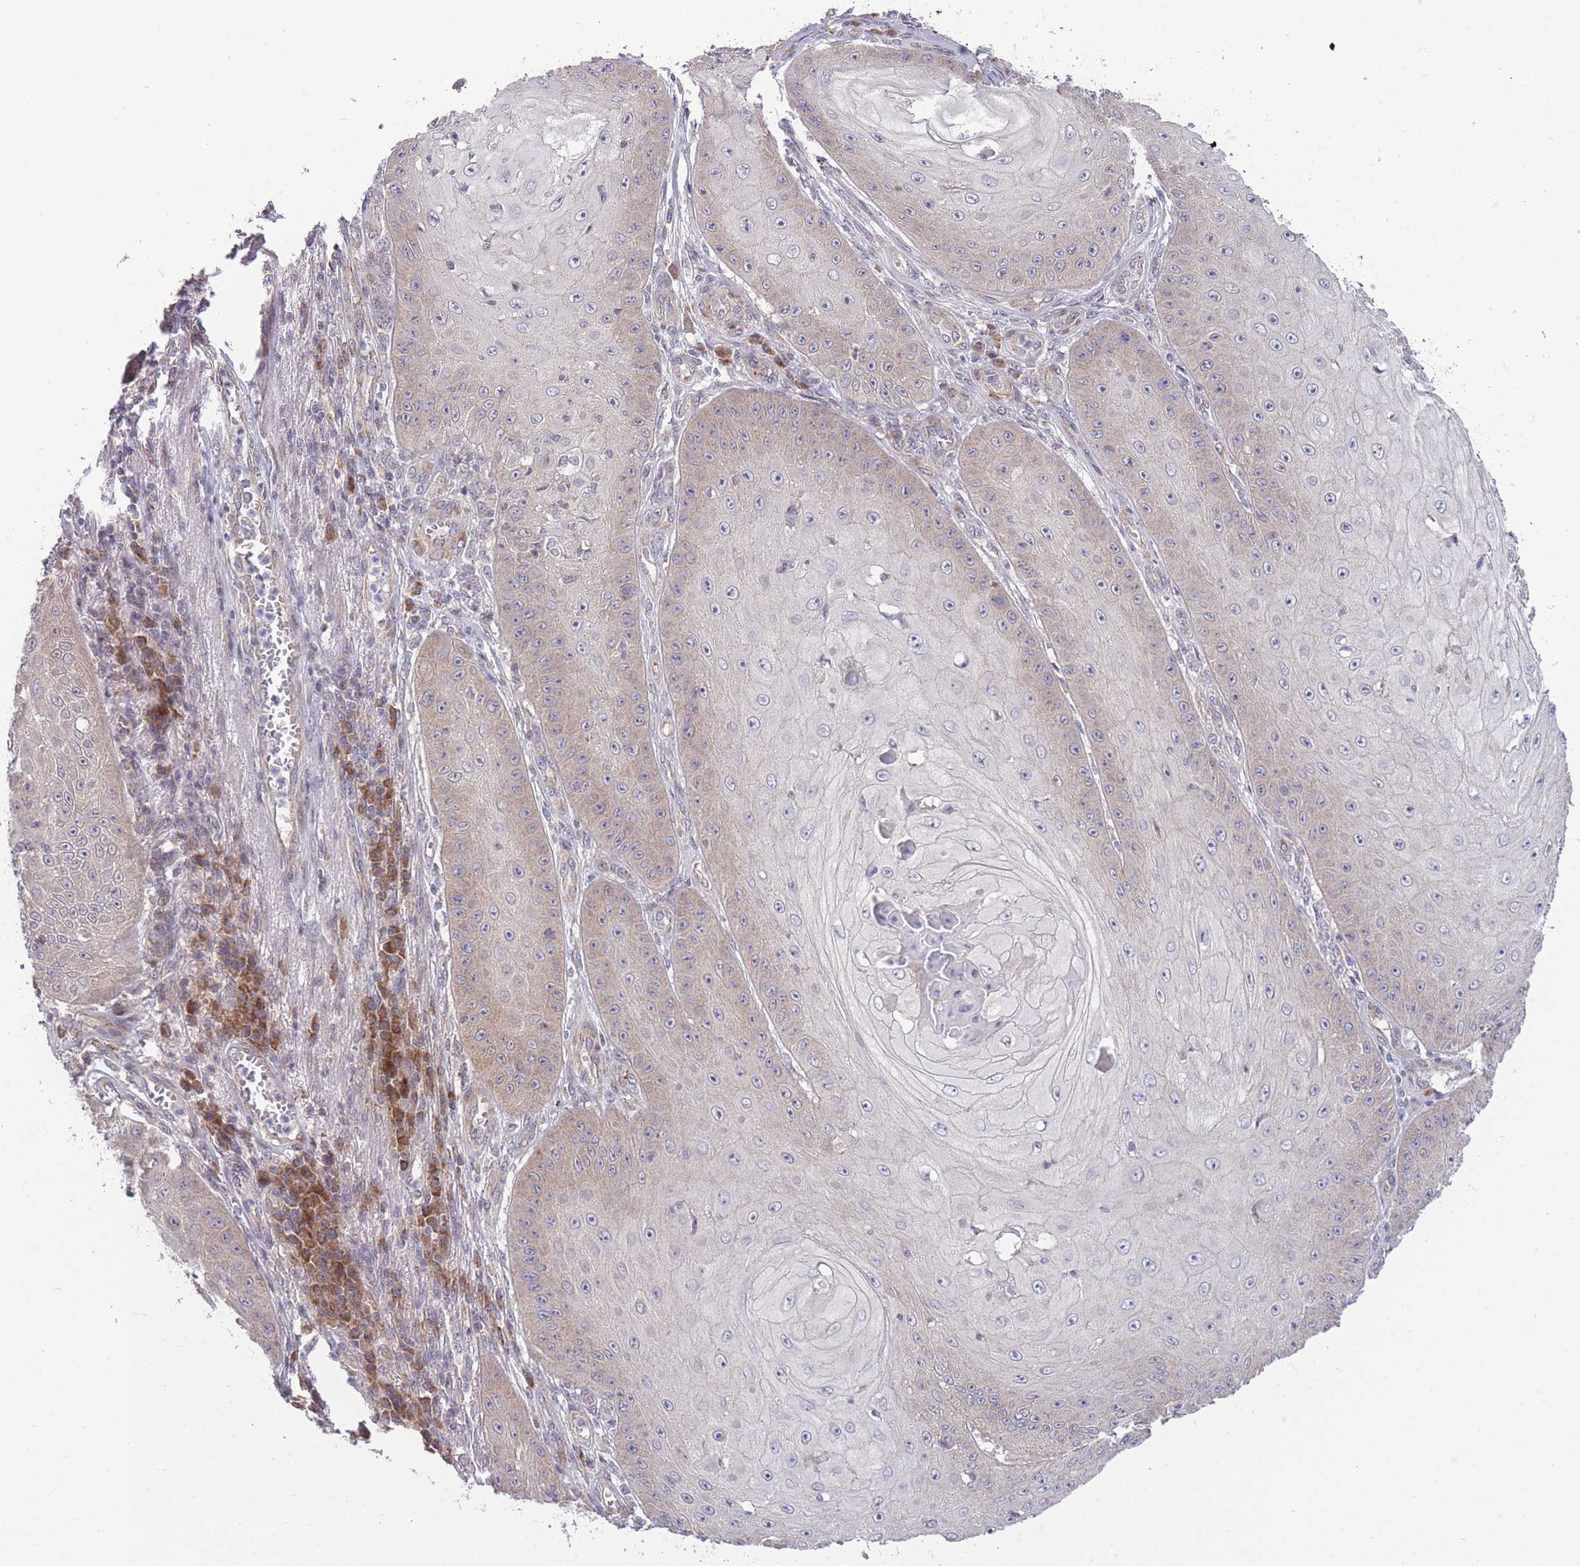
{"staining": {"intensity": "negative", "quantity": "none", "location": "none"}, "tissue": "skin cancer", "cell_type": "Tumor cells", "image_type": "cancer", "snomed": [{"axis": "morphology", "description": "Squamous cell carcinoma, NOS"}, {"axis": "topography", "description": "Skin"}], "caption": "Micrograph shows no protein staining in tumor cells of skin cancer (squamous cell carcinoma) tissue.", "gene": "RIC8A", "patient": {"sex": "male", "age": 70}}